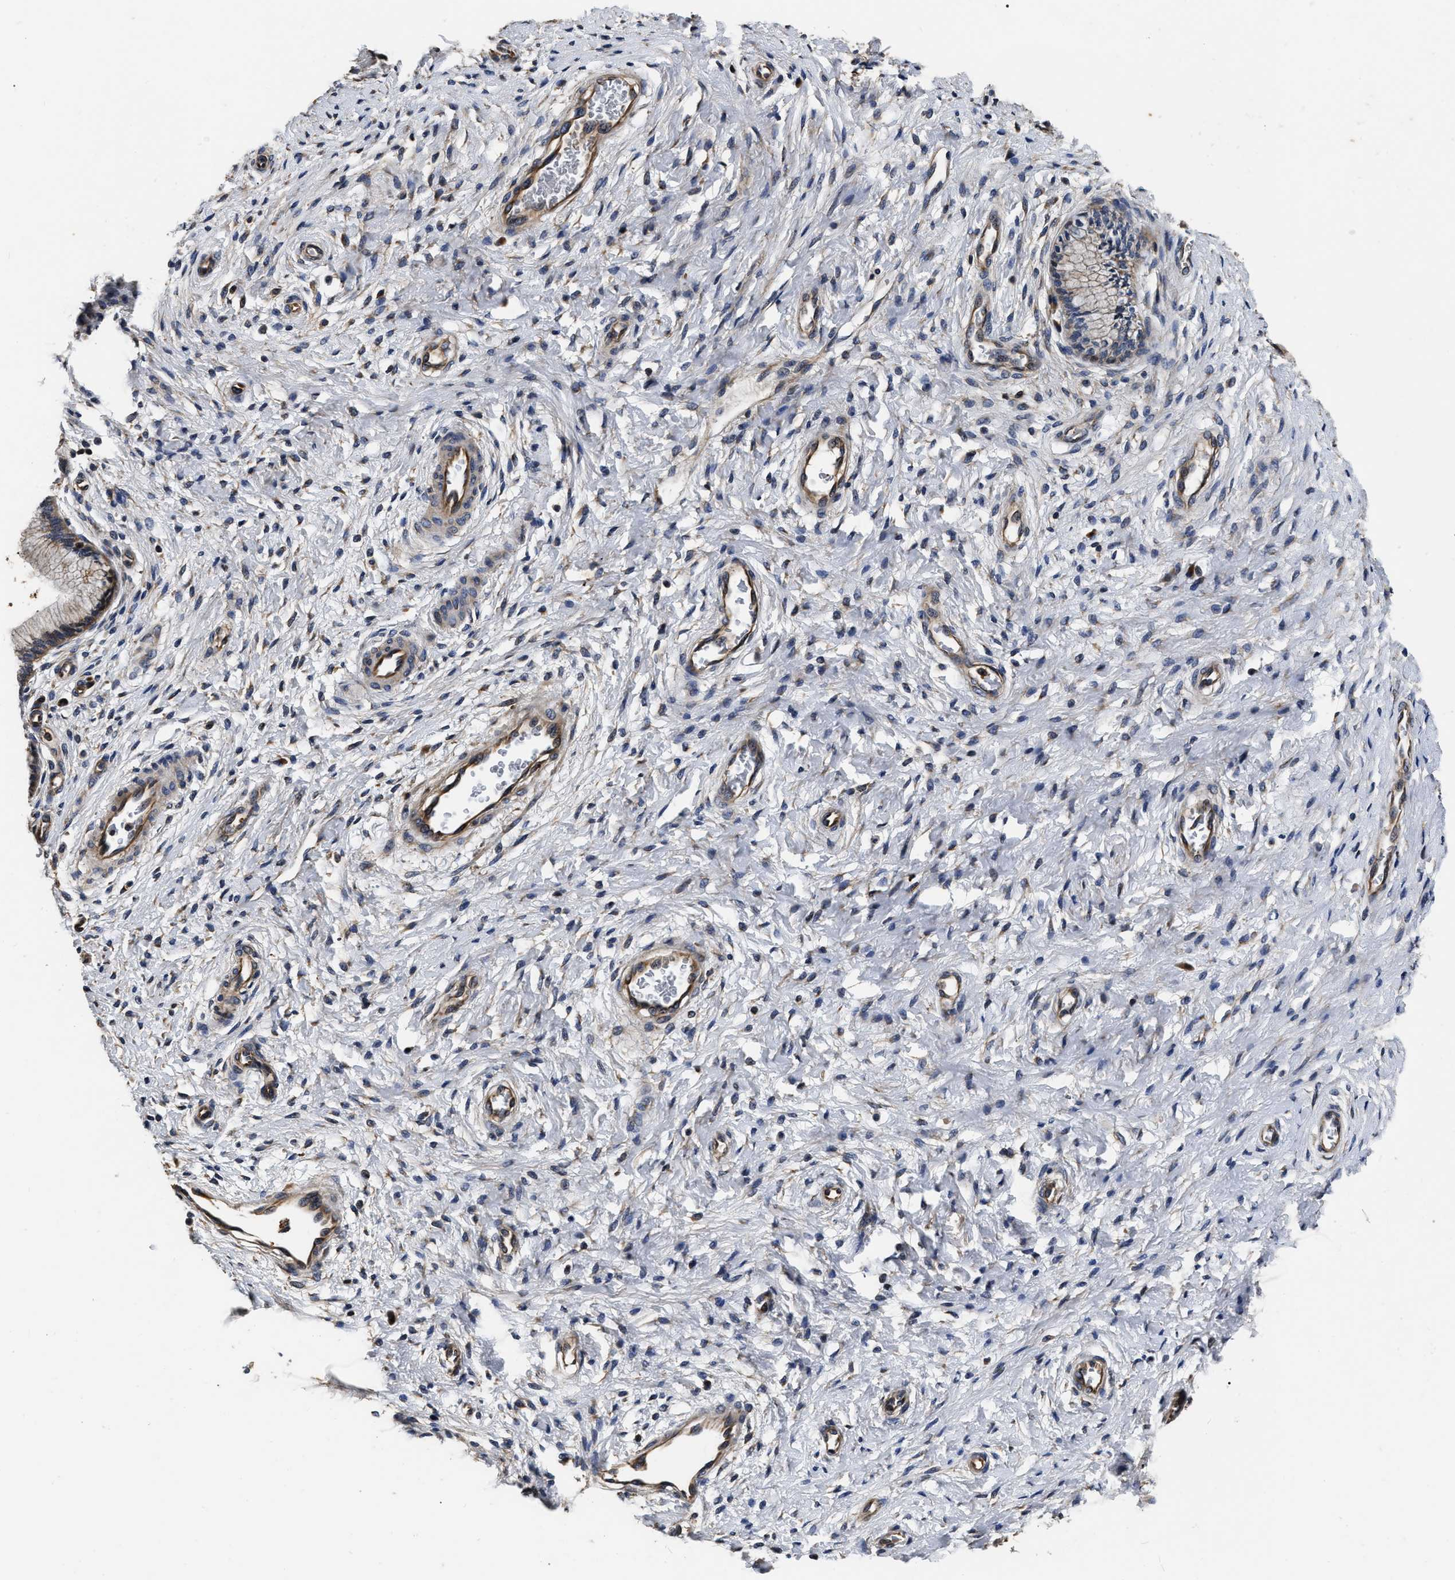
{"staining": {"intensity": "weak", "quantity": "25%-75%", "location": "cytoplasmic/membranous"}, "tissue": "cervix", "cell_type": "Glandular cells", "image_type": "normal", "snomed": [{"axis": "morphology", "description": "Normal tissue, NOS"}, {"axis": "topography", "description": "Cervix"}], "caption": "Glandular cells demonstrate low levels of weak cytoplasmic/membranous positivity in about 25%-75% of cells in normal human cervix.", "gene": "ABCG8", "patient": {"sex": "female", "age": 55}}